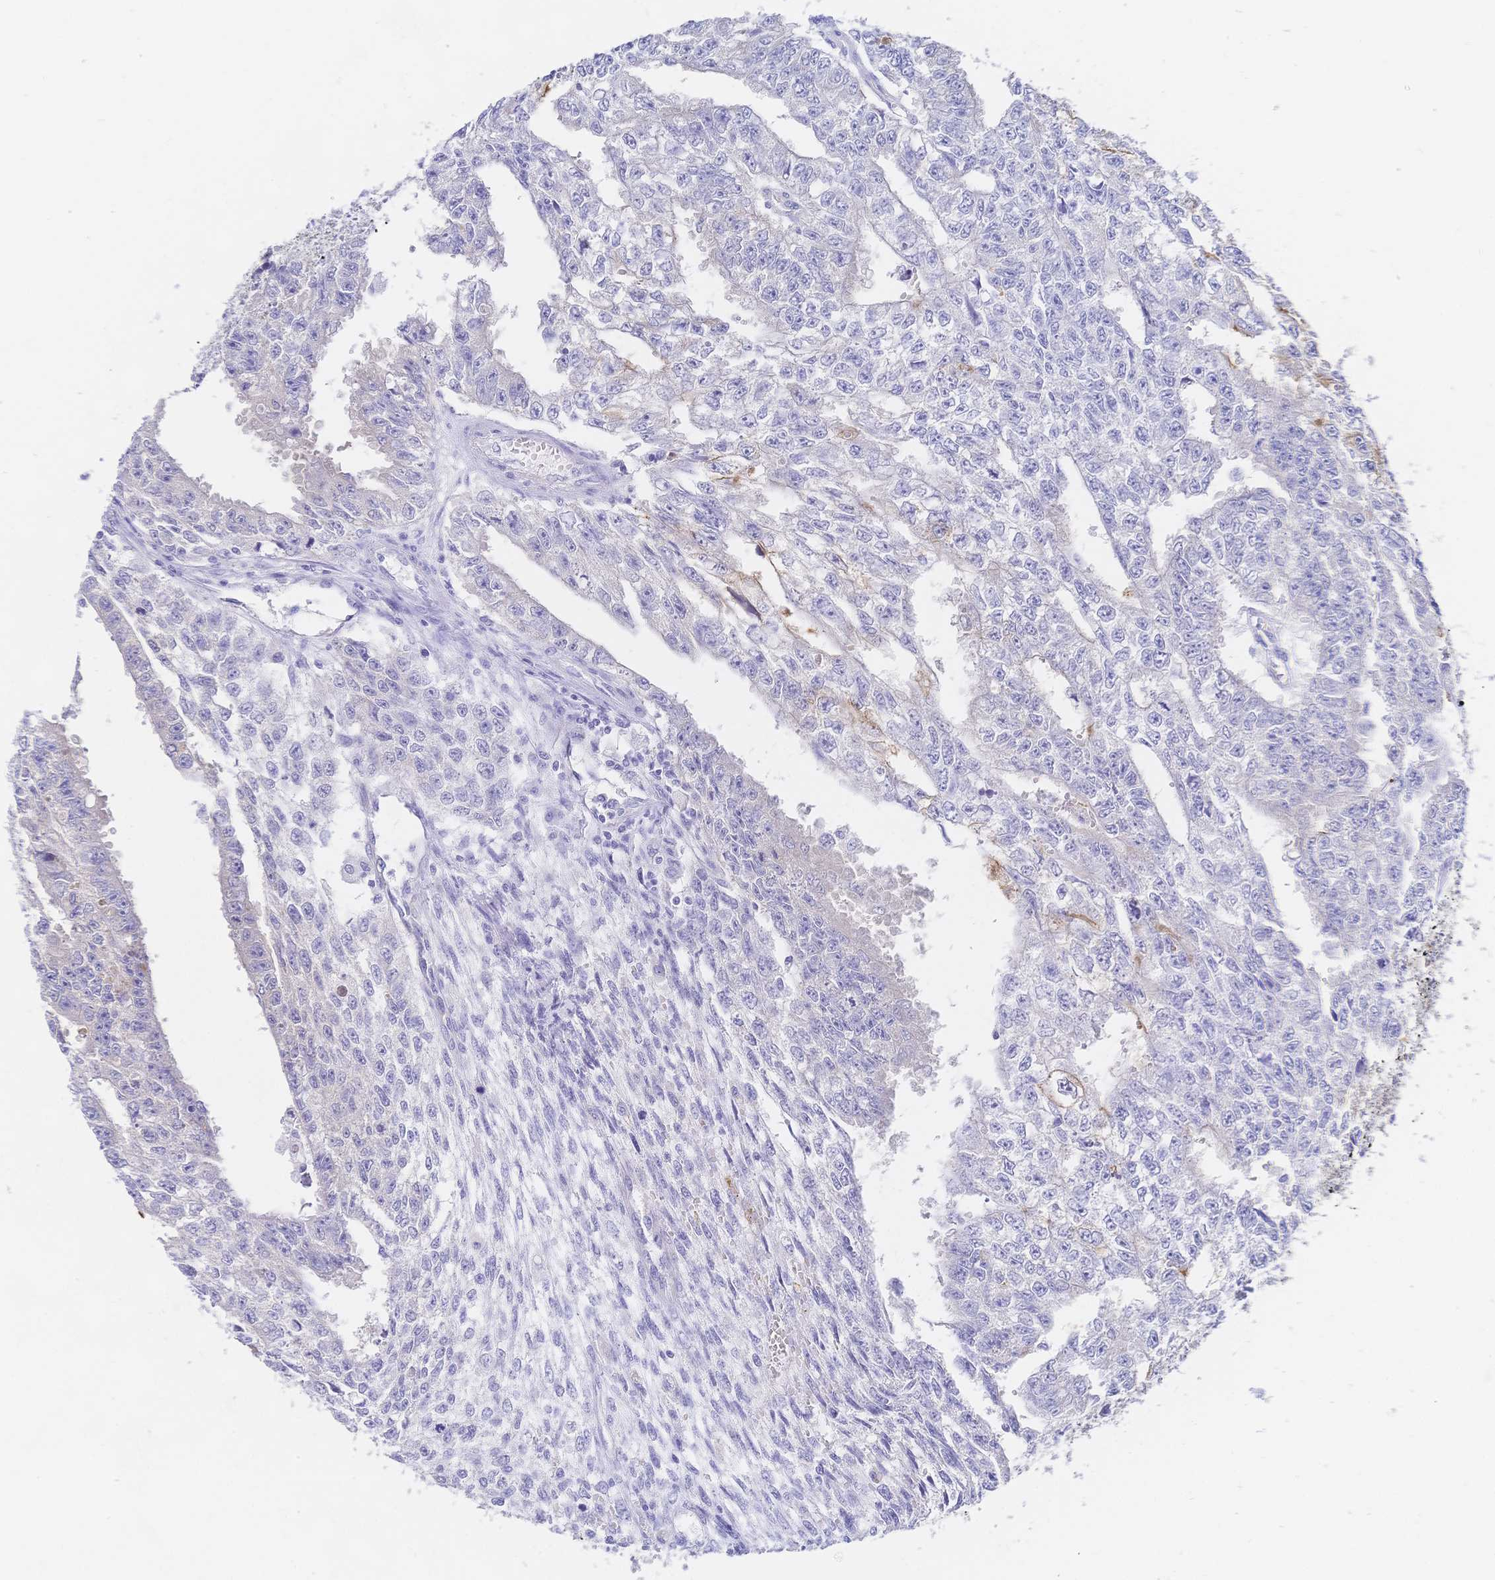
{"staining": {"intensity": "negative", "quantity": "none", "location": "none"}, "tissue": "testis cancer", "cell_type": "Tumor cells", "image_type": "cancer", "snomed": [{"axis": "morphology", "description": "Carcinoma, Embryonal, NOS"}, {"axis": "morphology", "description": "Teratoma, malignant, NOS"}, {"axis": "topography", "description": "Testis"}], "caption": "Testis cancer (teratoma (malignant)) was stained to show a protein in brown. There is no significant staining in tumor cells. (DAB immunohistochemistry with hematoxylin counter stain).", "gene": "RRM1", "patient": {"sex": "male", "age": 24}}